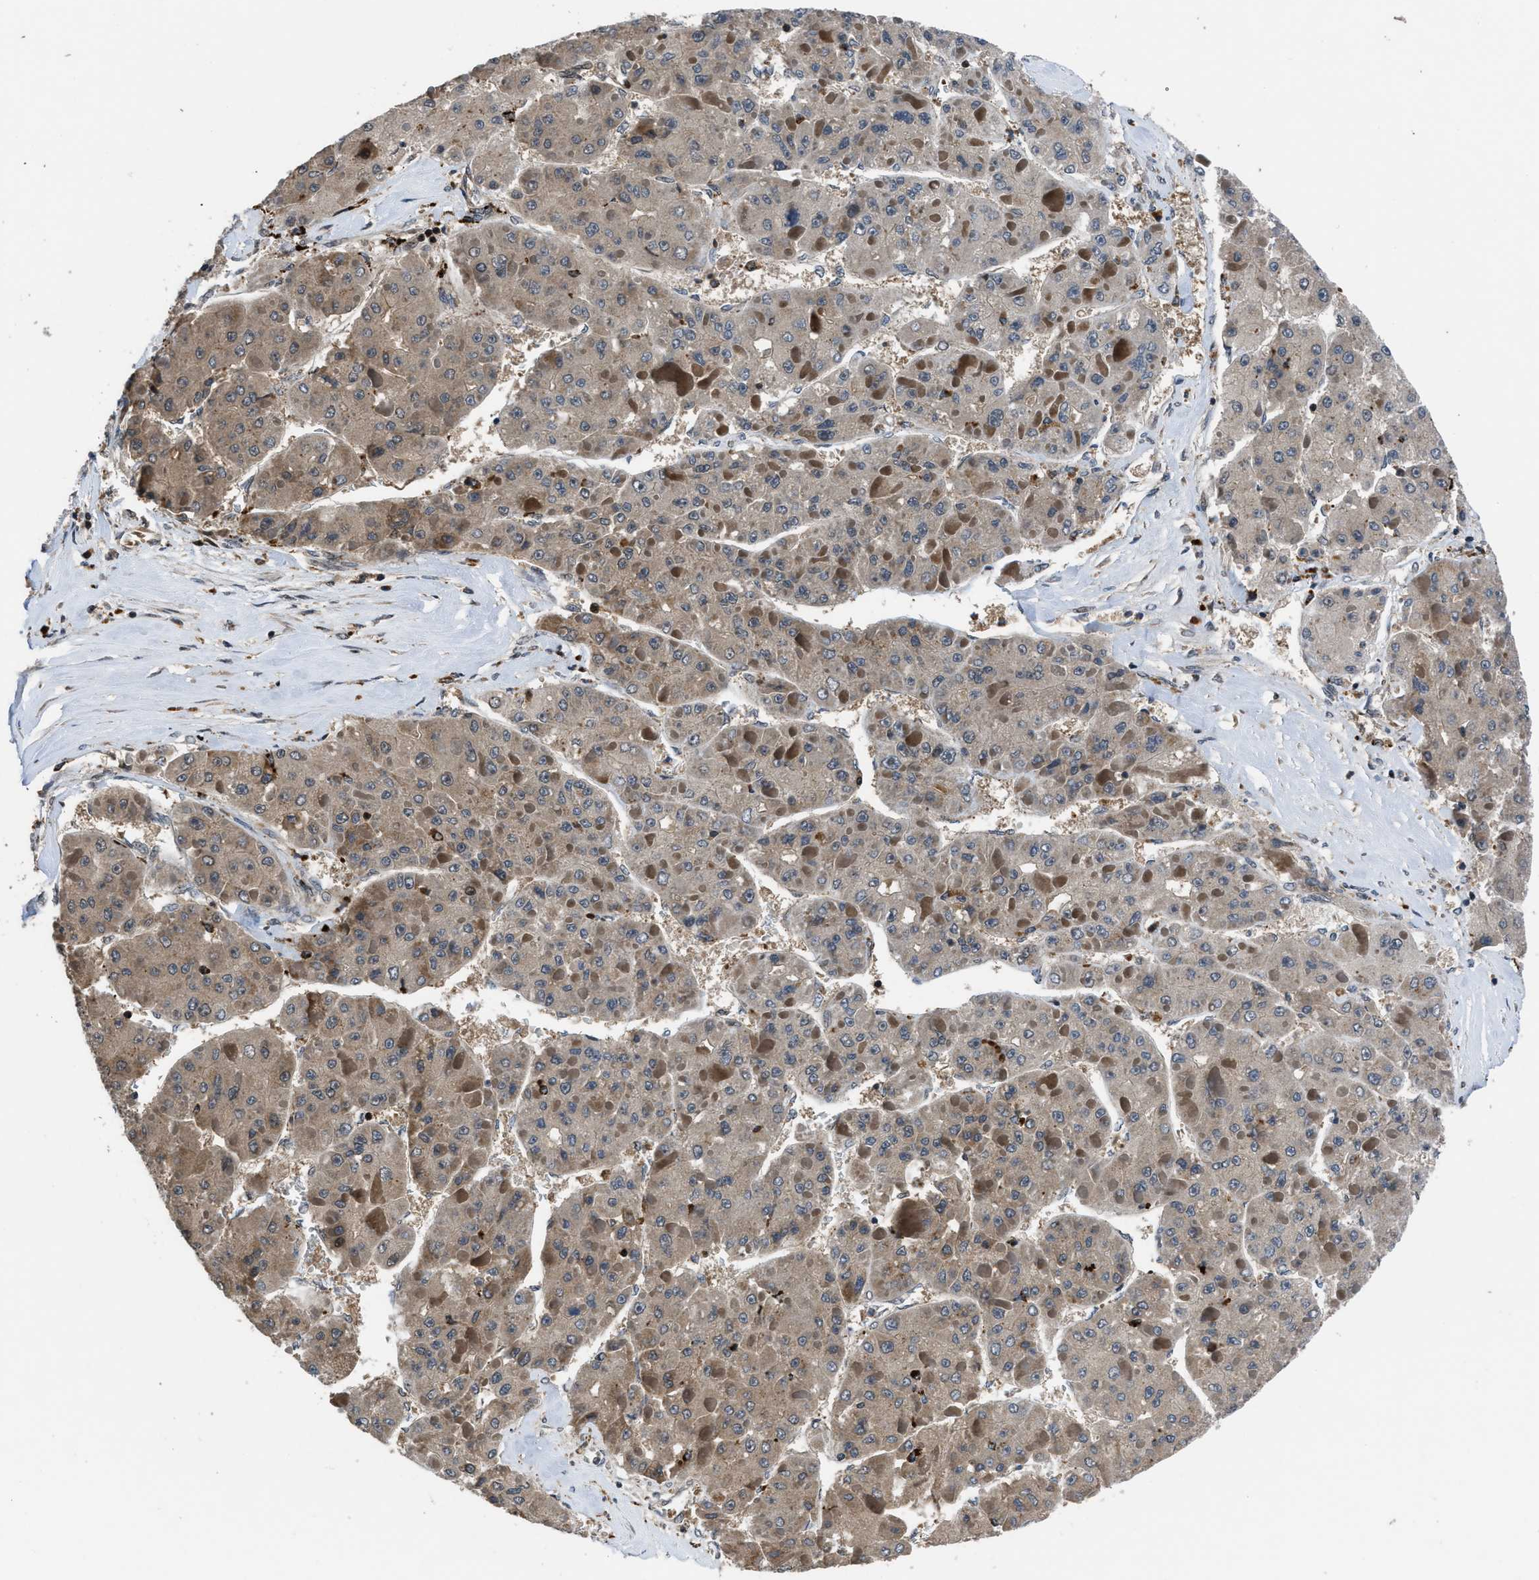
{"staining": {"intensity": "weak", "quantity": "25%-75%", "location": "cytoplasmic/membranous"}, "tissue": "liver cancer", "cell_type": "Tumor cells", "image_type": "cancer", "snomed": [{"axis": "morphology", "description": "Carcinoma, Hepatocellular, NOS"}, {"axis": "topography", "description": "Liver"}], "caption": "Immunohistochemistry (IHC) of liver cancer (hepatocellular carcinoma) demonstrates low levels of weak cytoplasmic/membranous expression in approximately 25%-75% of tumor cells. Using DAB (3,3'-diaminobenzidine) (brown) and hematoxylin (blue) stains, captured at high magnification using brightfield microscopy.", "gene": "CTBS", "patient": {"sex": "female", "age": 73}}